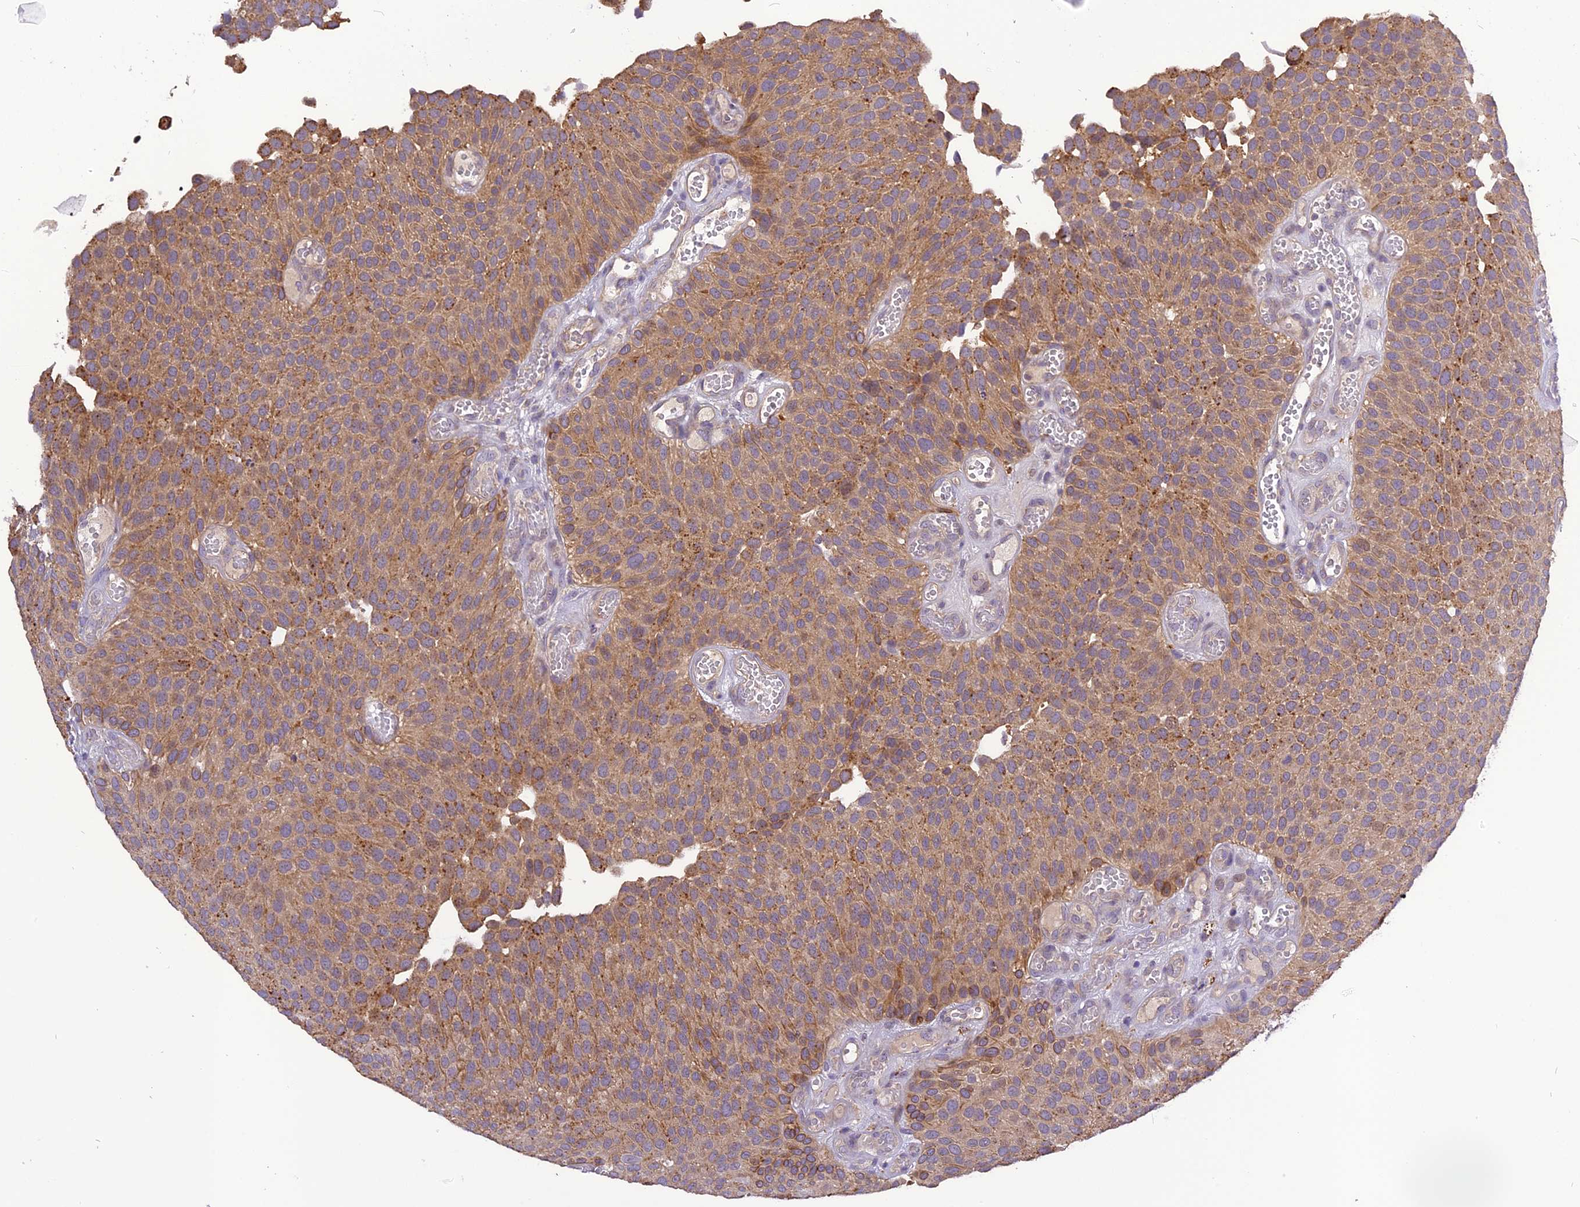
{"staining": {"intensity": "moderate", "quantity": ">75%", "location": "cytoplasmic/membranous"}, "tissue": "urothelial cancer", "cell_type": "Tumor cells", "image_type": "cancer", "snomed": [{"axis": "morphology", "description": "Urothelial carcinoma, Low grade"}, {"axis": "topography", "description": "Urinary bladder"}], "caption": "Low-grade urothelial carcinoma tissue displays moderate cytoplasmic/membranous staining in about >75% of tumor cells, visualized by immunohistochemistry. The staining was performed using DAB to visualize the protein expression in brown, while the nuclei were stained in blue with hematoxylin (Magnification: 20x).", "gene": "FNIP2", "patient": {"sex": "male", "age": 89}}